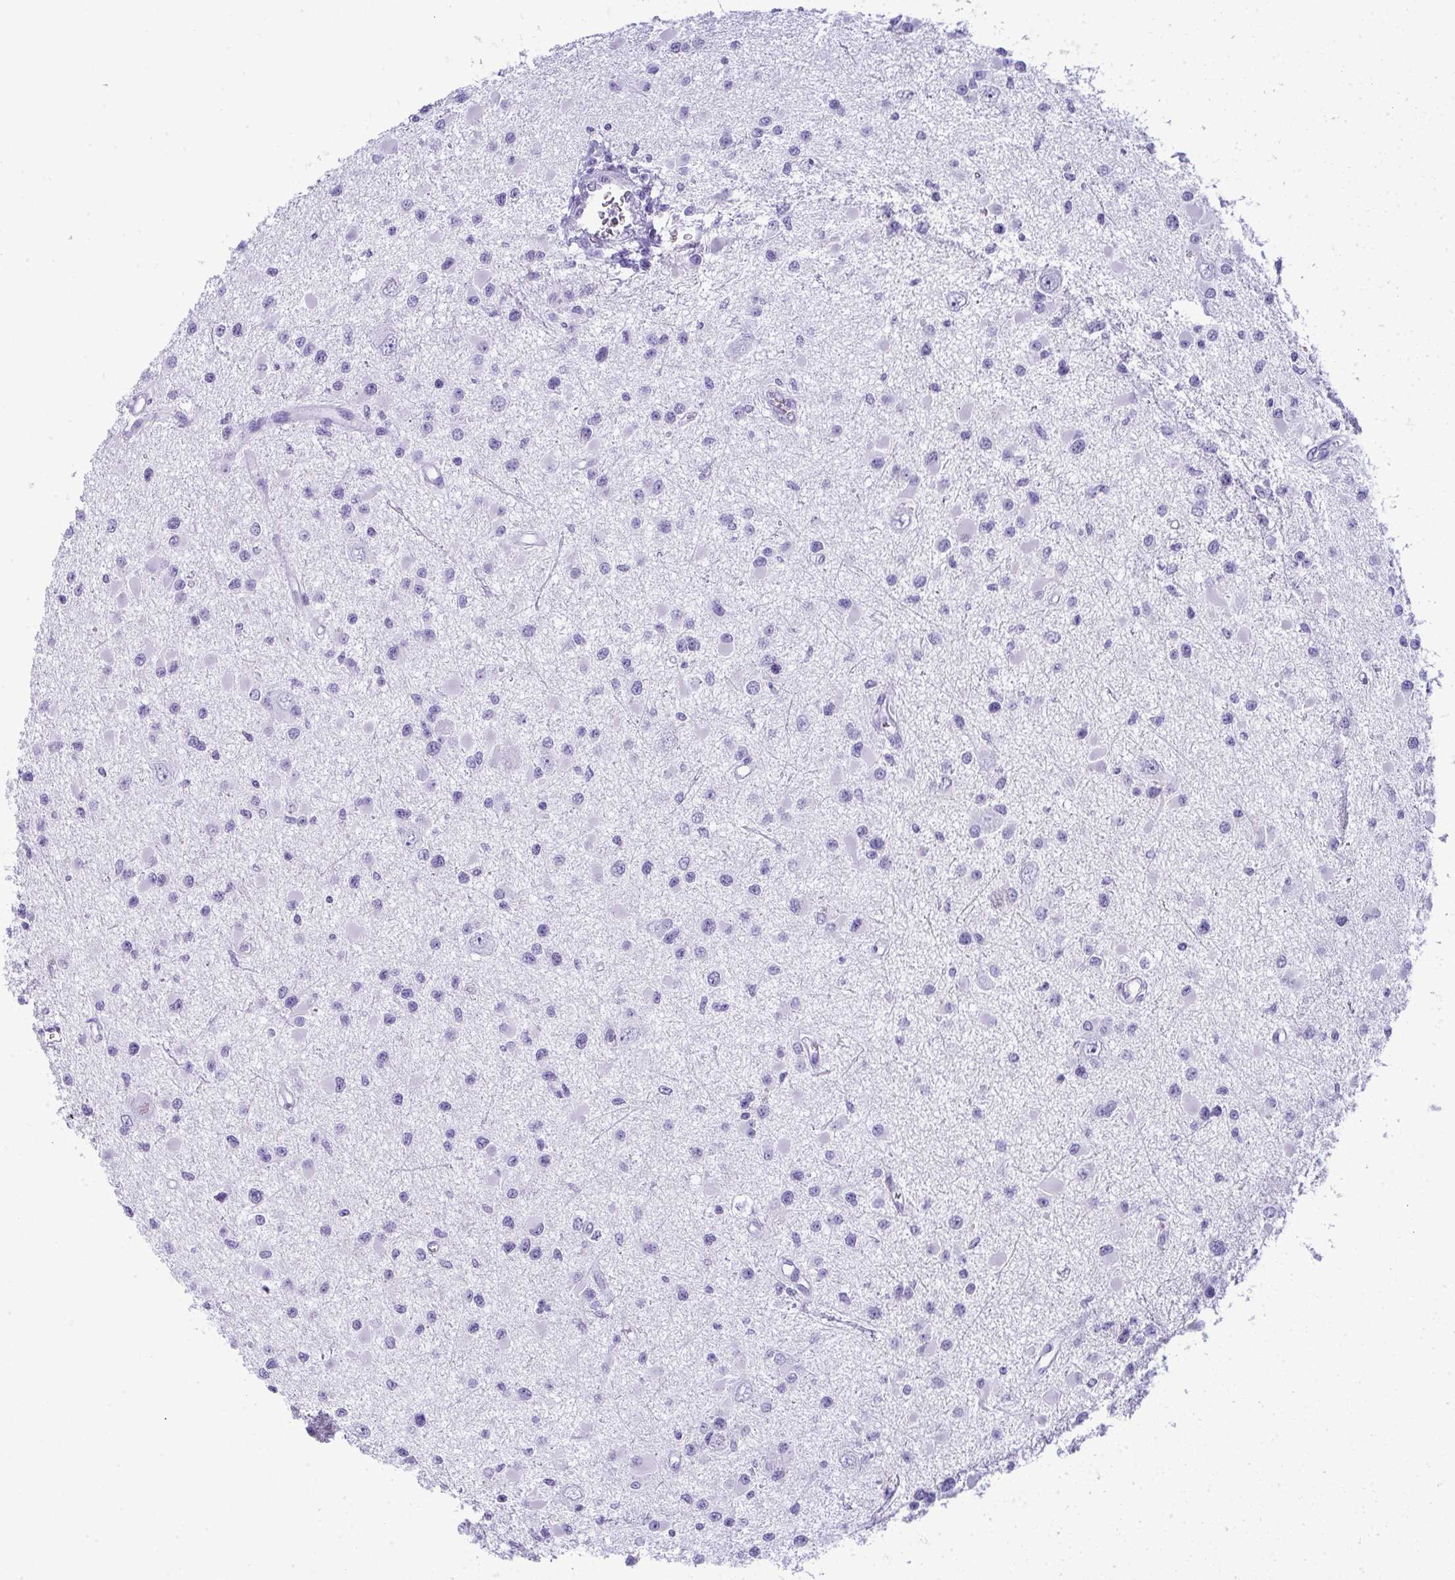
{"staining": {"intensity": "negative", "quantity": "none", "location": "none"}, "tissue": "glioma", "cell_type": "Tumor cells", "image_type": "cancer", "snomed": [{"axis": "morphology", "description": "Glioma, malignant, High grade"}, {"axis": "topography", "description": "Brain"}], "caption": "IHC photomicrograph of neoplastic tissue: malignant glioma (high-grade) stained with DAB demonstrates no significant protein staining in tumor cells.", "gene": "JCHAIN", "patient": {"sex": "male", "age": 54}}